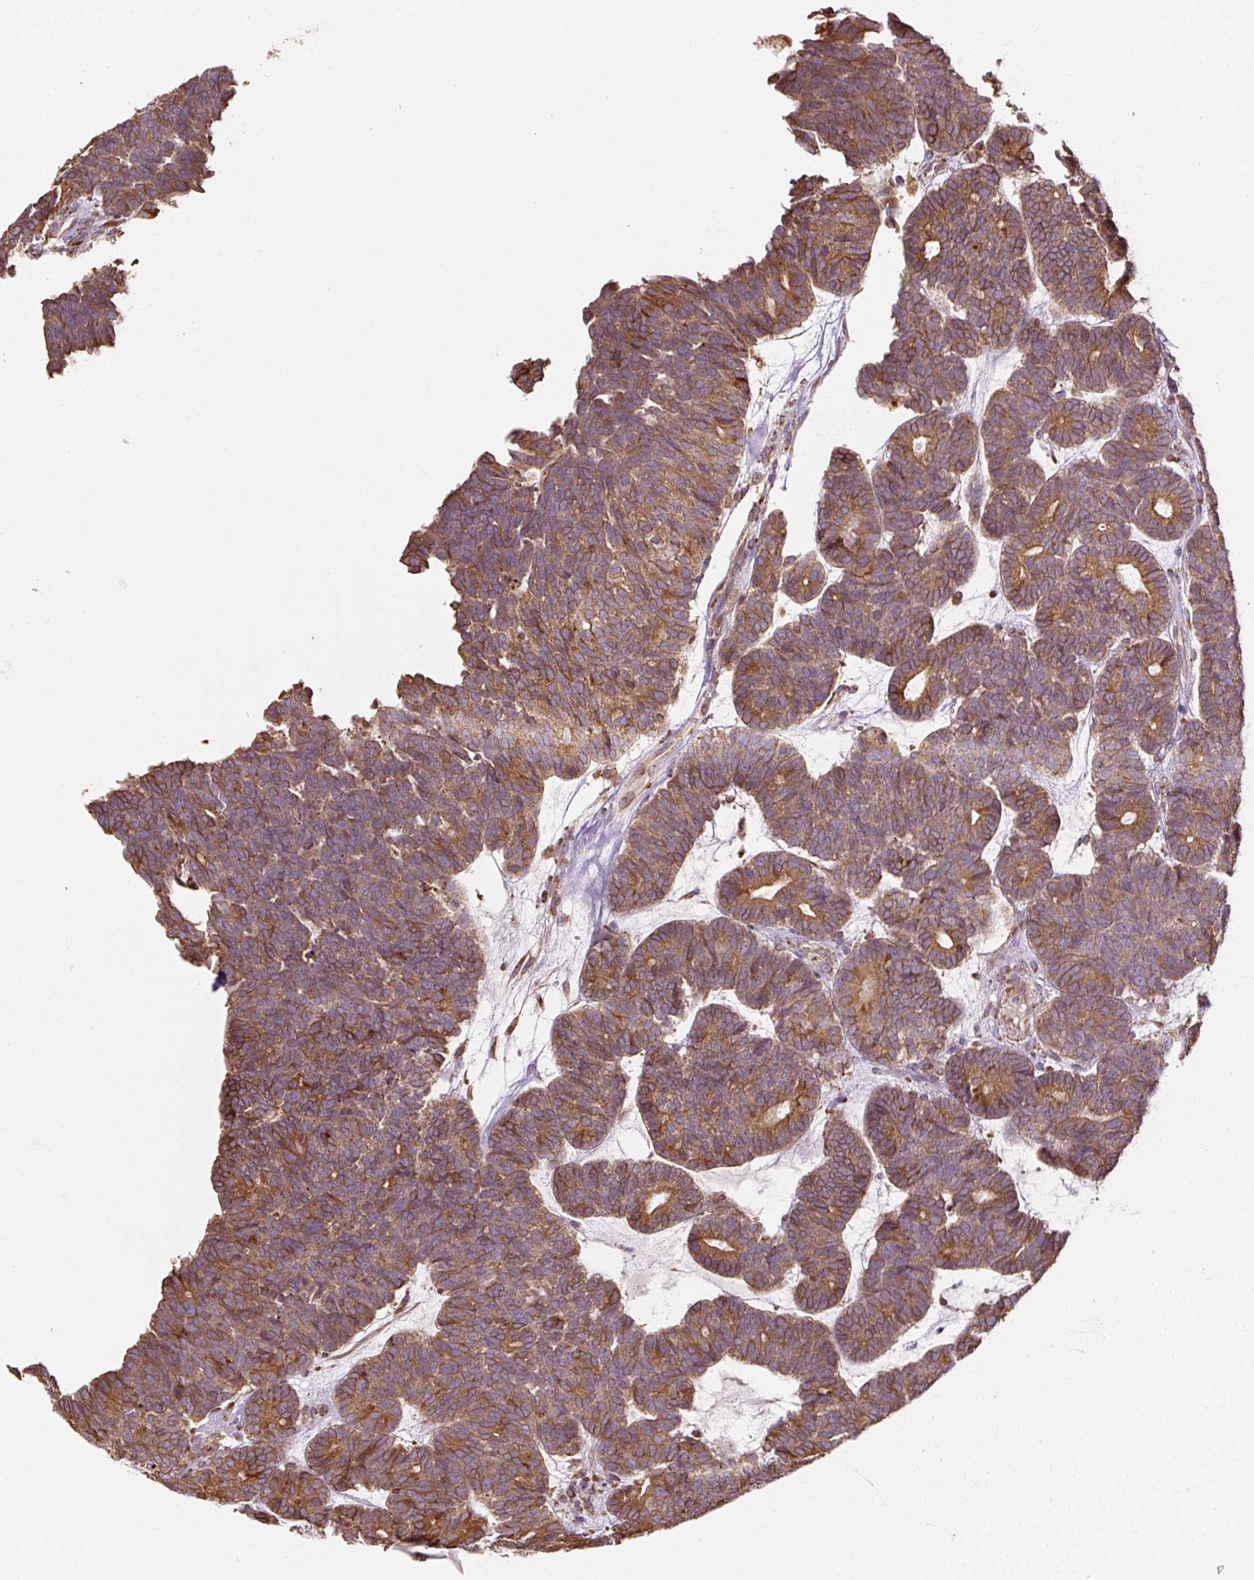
{"staining": {"intensity": "moderate", "quantity": ">75%", "location": "cytoplasmic/membranous"}, "tissue": "head and neck cancer", "cell_type": "Tumor cells", "image_type": "cancer", "snomed": [{"axis": "morphology", "description": "Adenocarcinoma, NOS"}, {"axis": "topography", "description": "Head-Neck"}], "caption": "IHC (DAB (3,3'-diaminobenzidine)) staining of human head and neck cancer demonstrates moderate cytoplasmic/membranous protein positivity in approximately >75% of tumor cells.", "gene": "PRKCSH", "patient": {"sex": "female", "age": 81}}